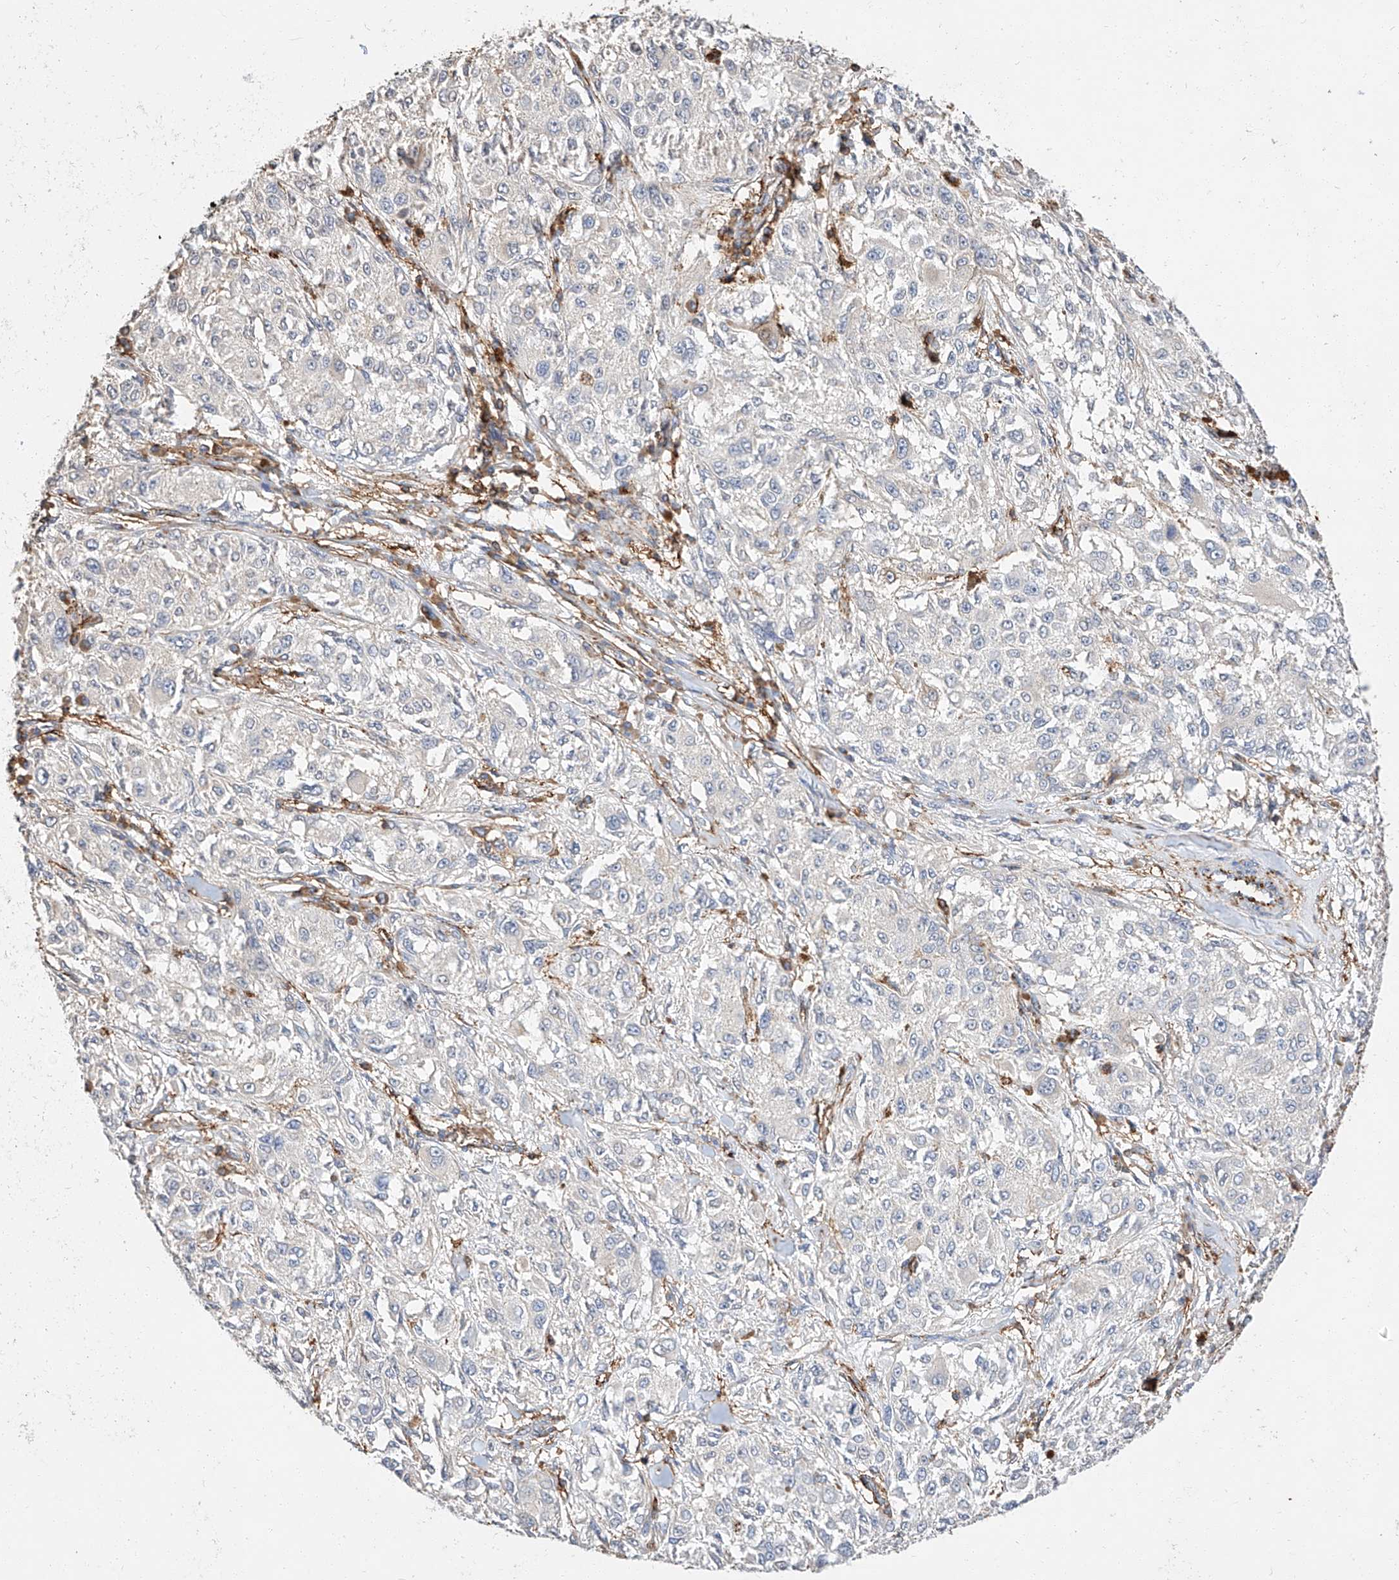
{"staining": {"intensity": "negative", "quantity": "none", "location": "none"}, "tissue": "melanoma", "cell_type": "Tumor cells", "image_type": "cancer", "snomed": [{"axis": "morphology", "description": "Necrosis, NOS"}, {"axis": "morphology", "description": "Malignant melanoma, NOS"}, {"axis": "topography", "description": "Skin"}], "caption": "This image is of malignant melanoma stained with immunohistochemistry to label a protein in brown with the nuclei are counter-stained blue. There is no staining in tumor cells.", "gene": "WFS1", "patient": {"sex": "female", "age": 87}}